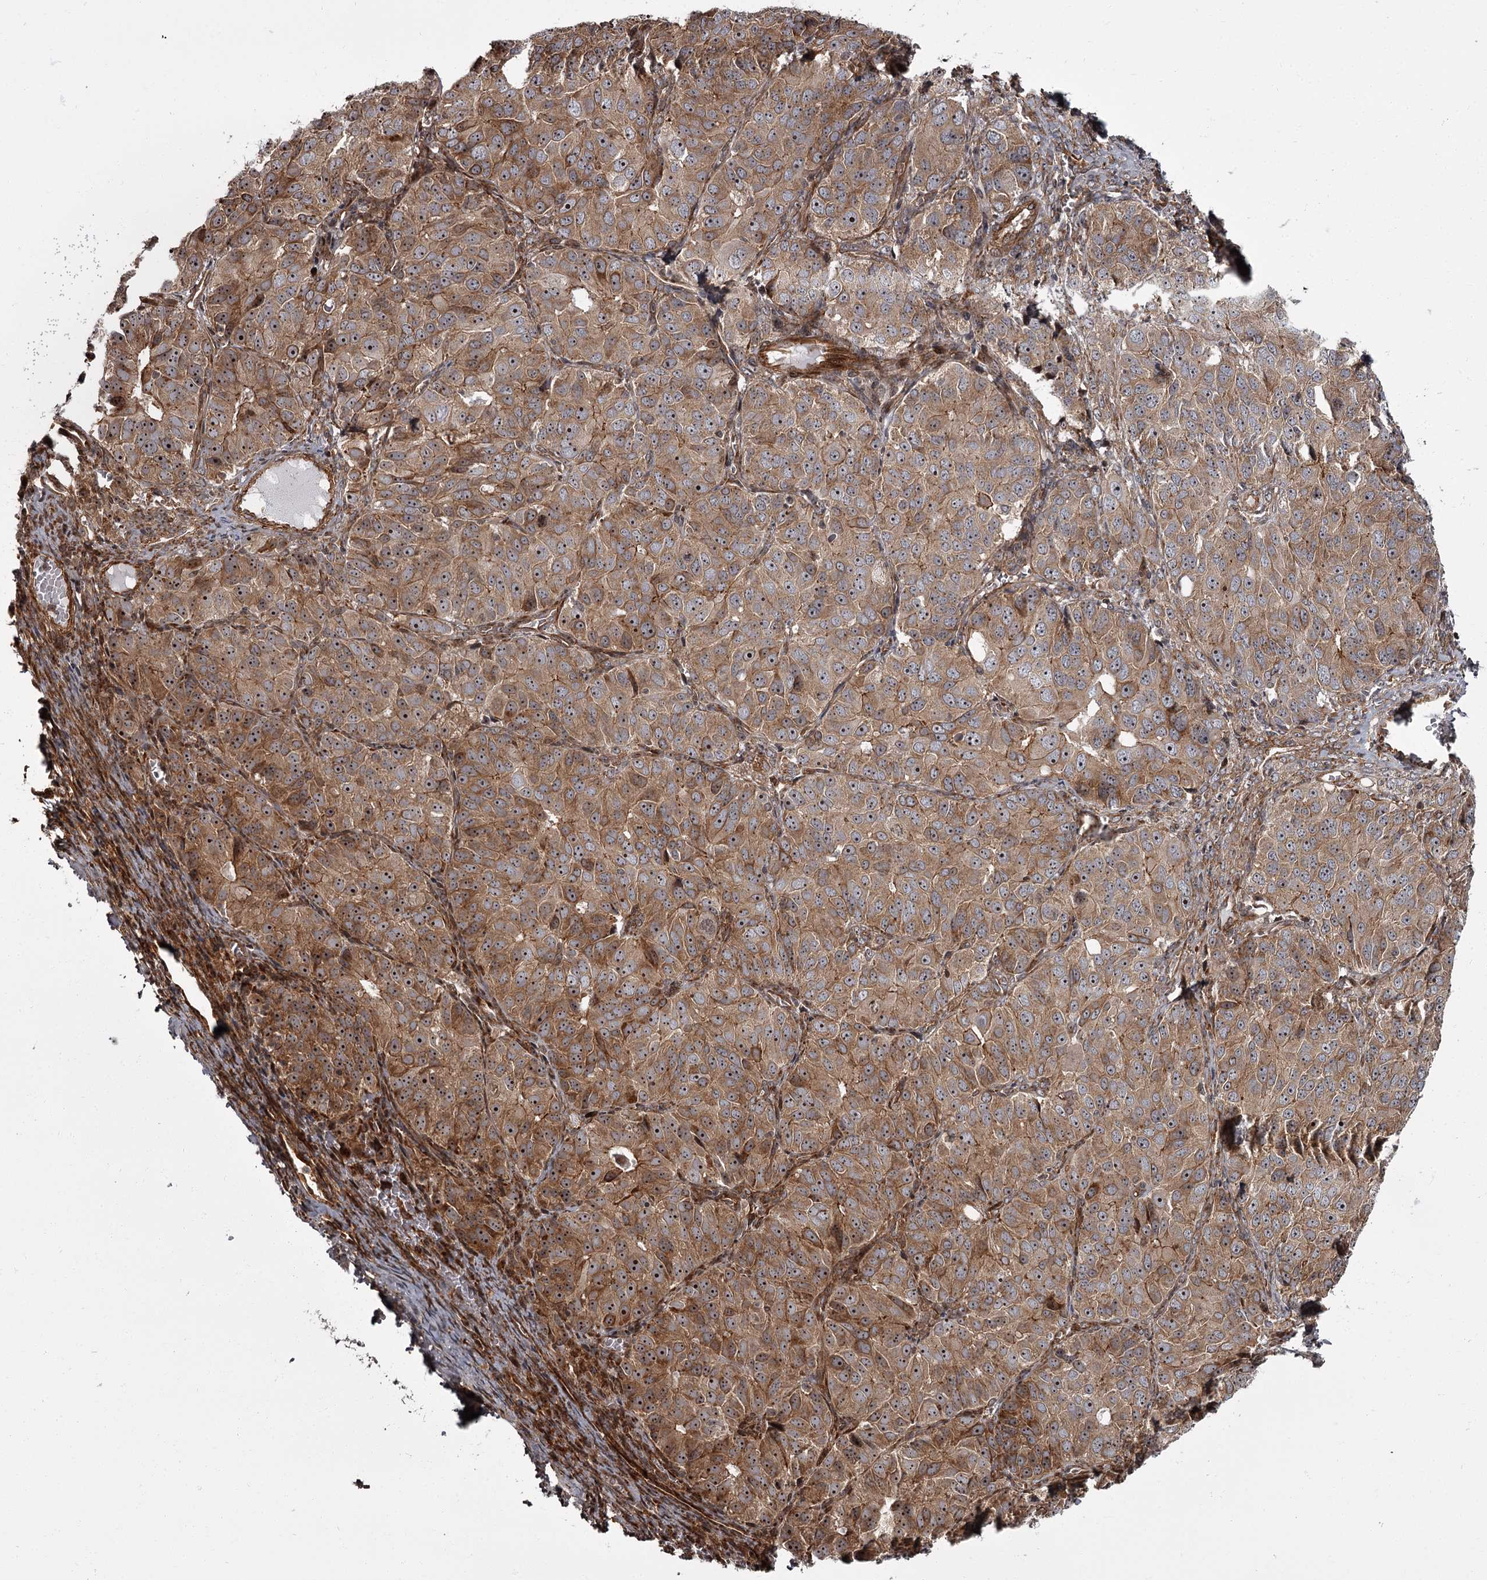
{"staining": {"intensity": "moderate", "quantity": ">75%", "location": "cytoplasmic/membranous,nuclear"}, "tissue": "ovarian cancer", "cell_type": "Tumor cells", "image_type": "cancer", "snomed": [{"axis": "morphology", "description": "Carcinoma, endometroid"}, {"axis": "topography", "description": "Ovary"}], "caption": "Protein expression analysis of ovarian cancer demonstrates moderate cytoplasmic/membranous and nuclear positivity in approximately >75% of tumor cells.", "gene": "THAP9", "patient": {"sex": "female", "age": 51}}